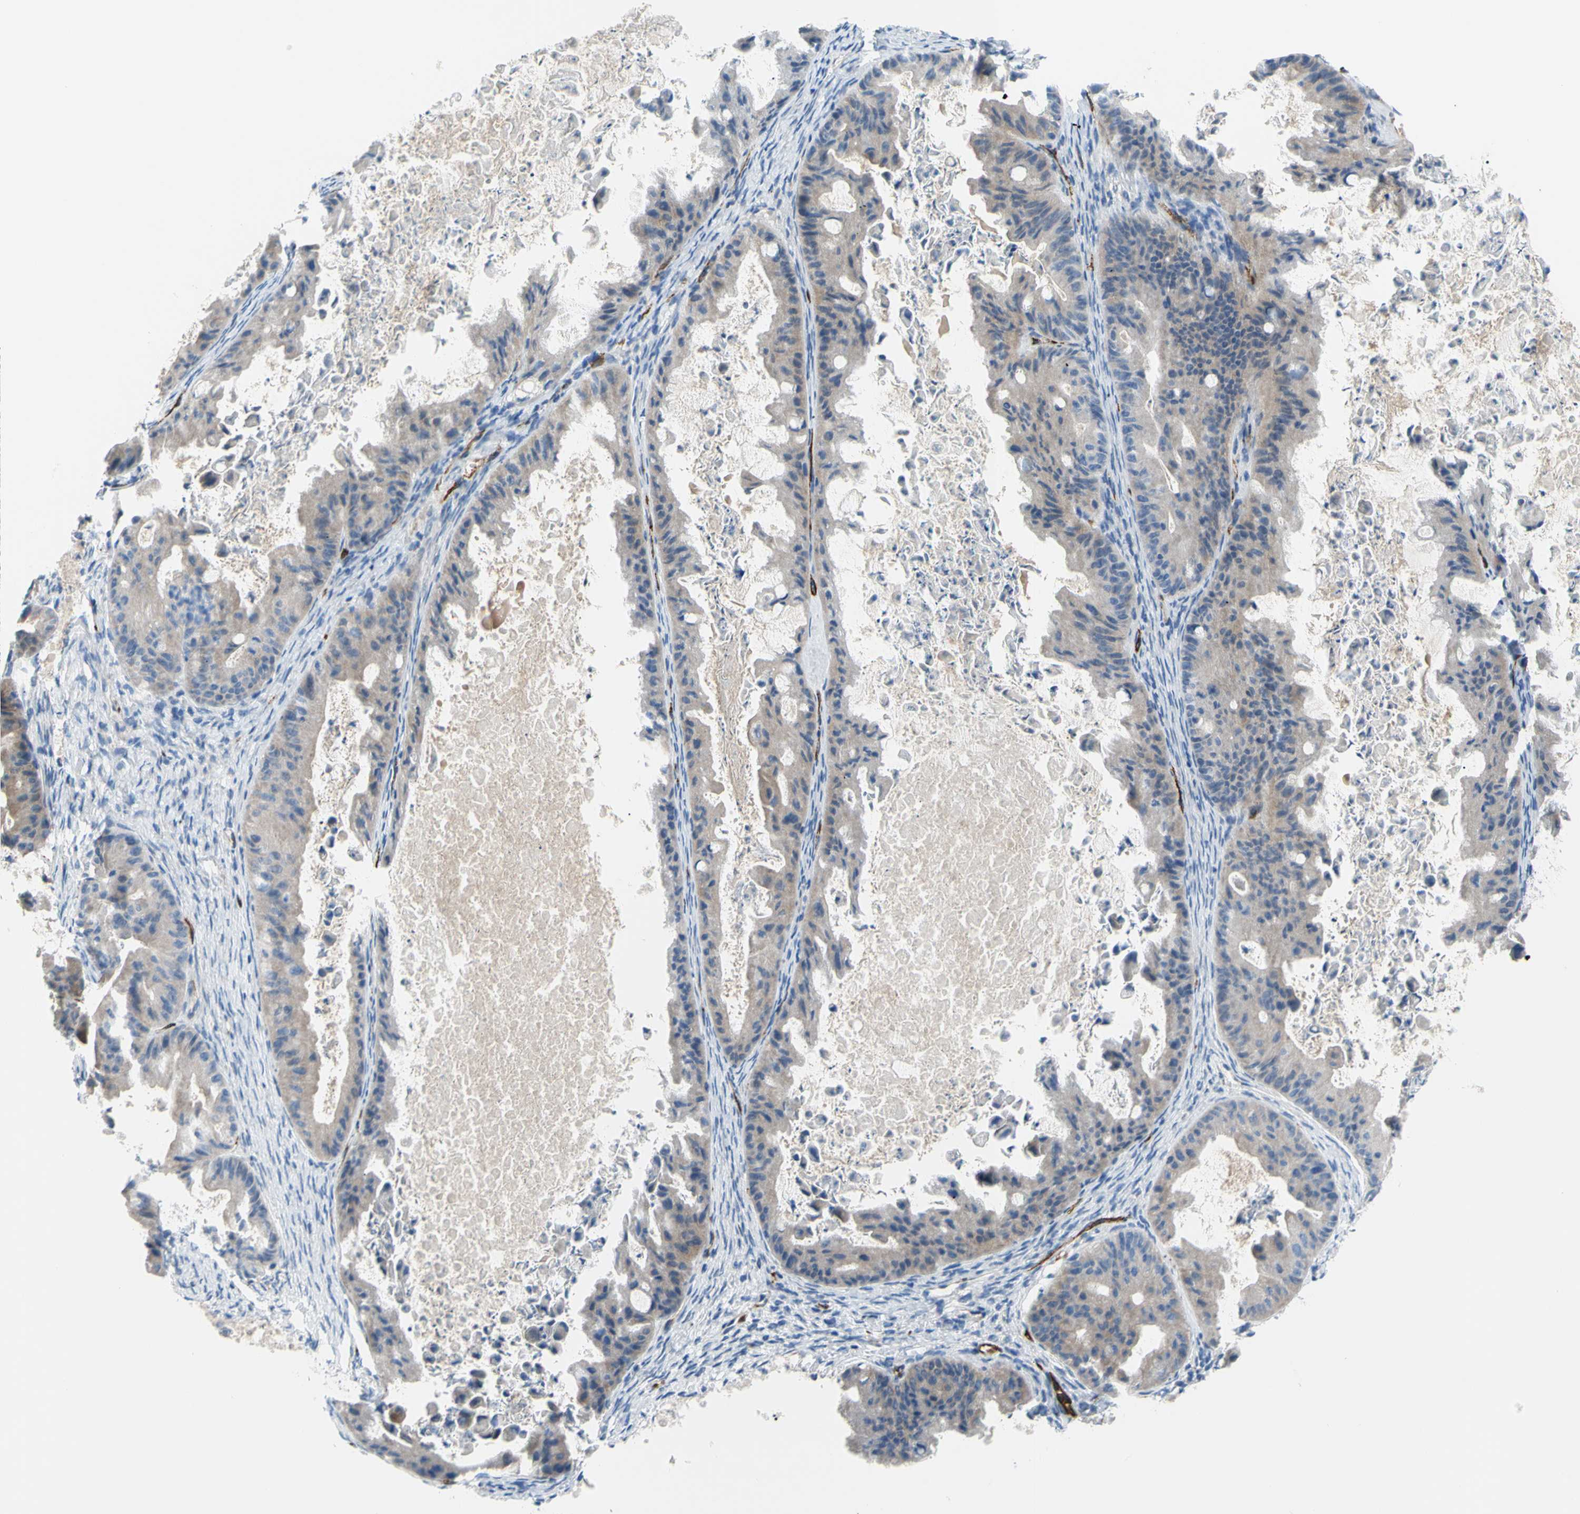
{"staining": {"intensity": "weak", "quantity": "25%-75%", "location": "cytoplasmic/membranous"}, "tissue": "ovarian cancer", "cell_type": "Tumor cells", "image_type": "cancer", "snomed": [{"axis": "morphology", "description": "Cystadenocarcinoma, mucinous, NOS"}, {"axis": "topography", "description": "Ovary"}], "caption": "Weak cytoplasmic/membranous expression is appreciated in approximately 25%-75% of tumor cells in mucinous cystadenocarcinoma (ovarian).", "gene": "PRRG2", "patient": {"sex": "female", "age": 37}}